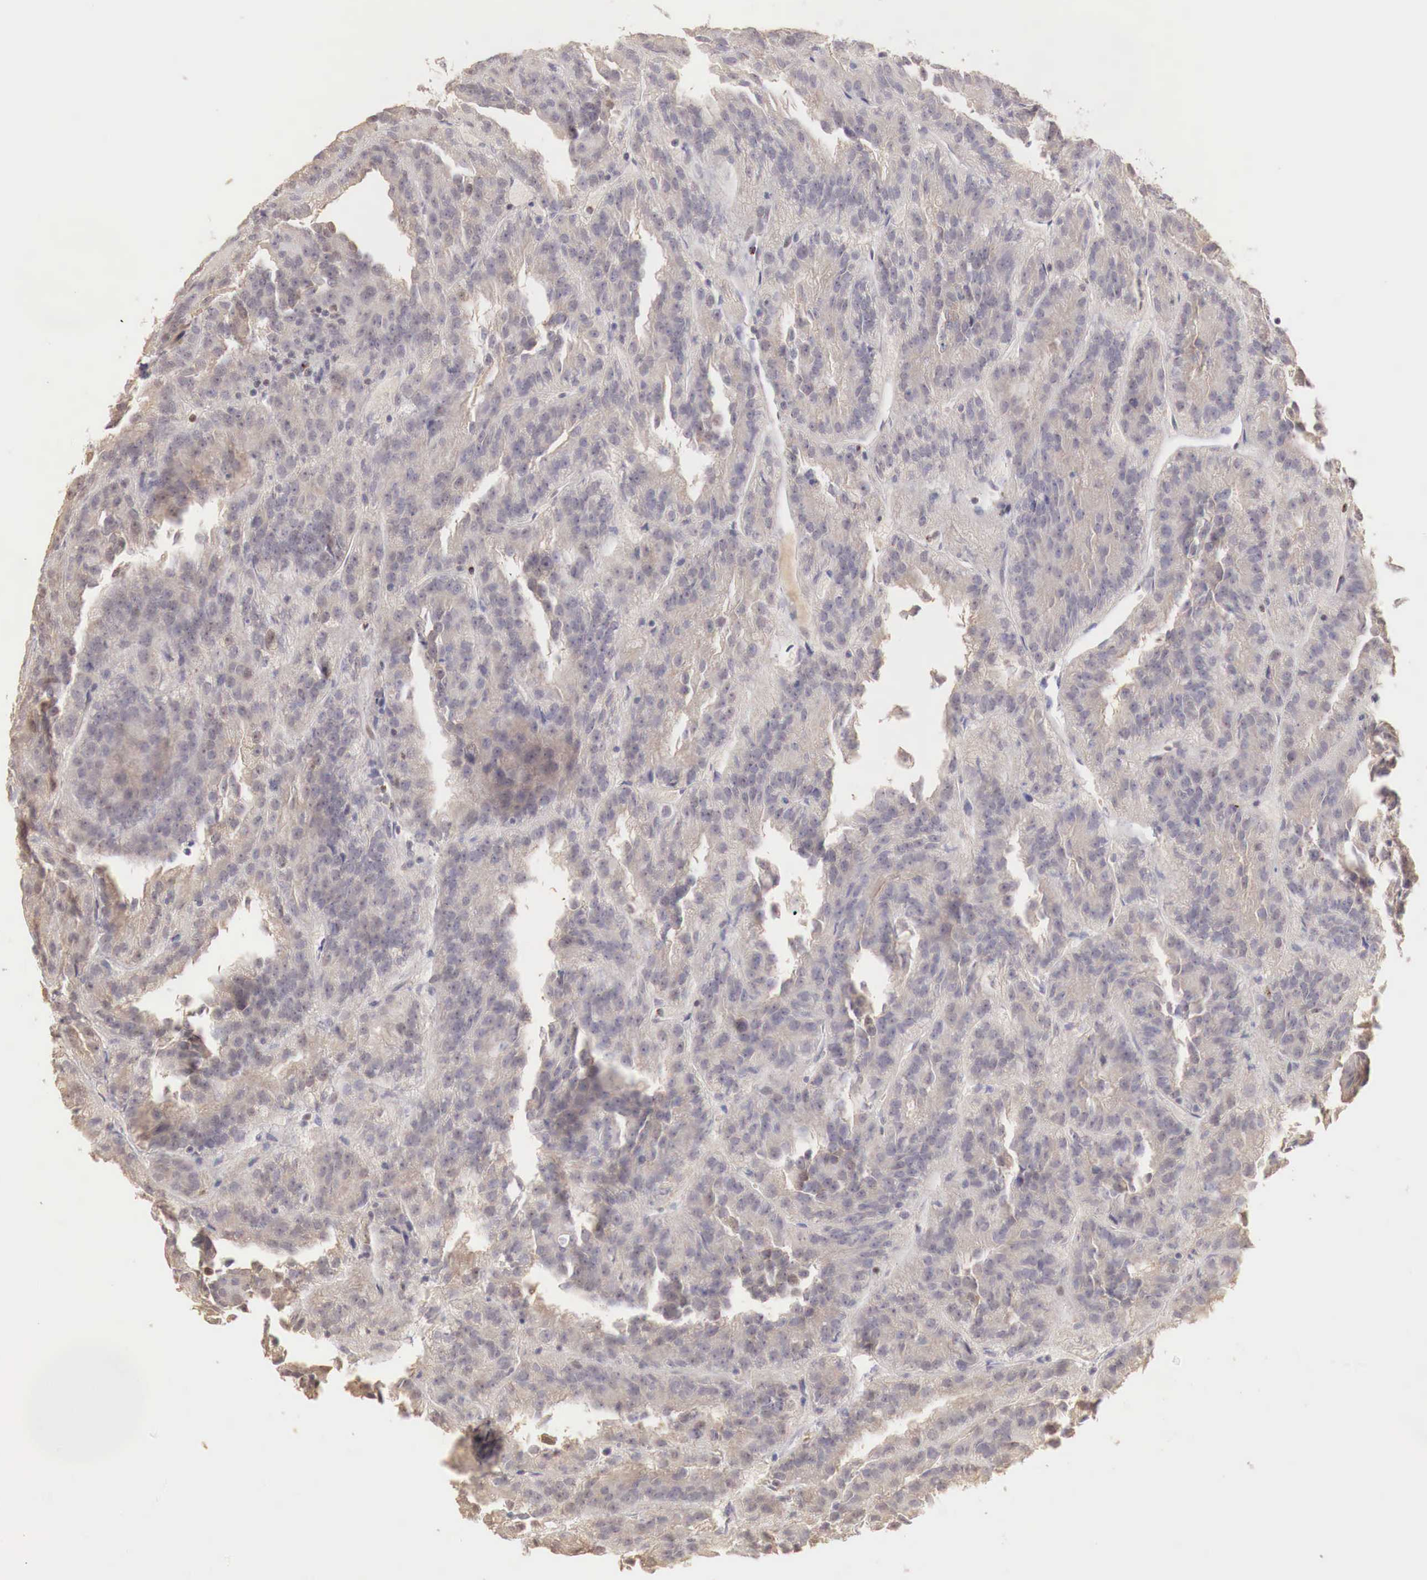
{"staining": {"intensity": "weak", "quantity": ">75%", "location": "cytoplasmic/membranous"}, "tissue": "renal cancer", "cell_type": "Tumor cells", "image_type": "cancer", "snomed": [{"axis": "morphology", "description": "Adenocarcinoma, NOS"}, {"axis": "topography", "description": "Kidney"}], "caption": "Immunohistochemical staining of adenocarcinoma (renal) exhibits low levels of weak cytoplasmic/membranous expression in about >75% of tumor cells. The protein of interest is stained brown, and the nuclei are stained in blue (DAB (3,3'-diaminobenzidine) IHC with brightfield microscopy, high magnification).", "gene": "TBC1D9", "patient": {"sex": "male", "age": 46}}